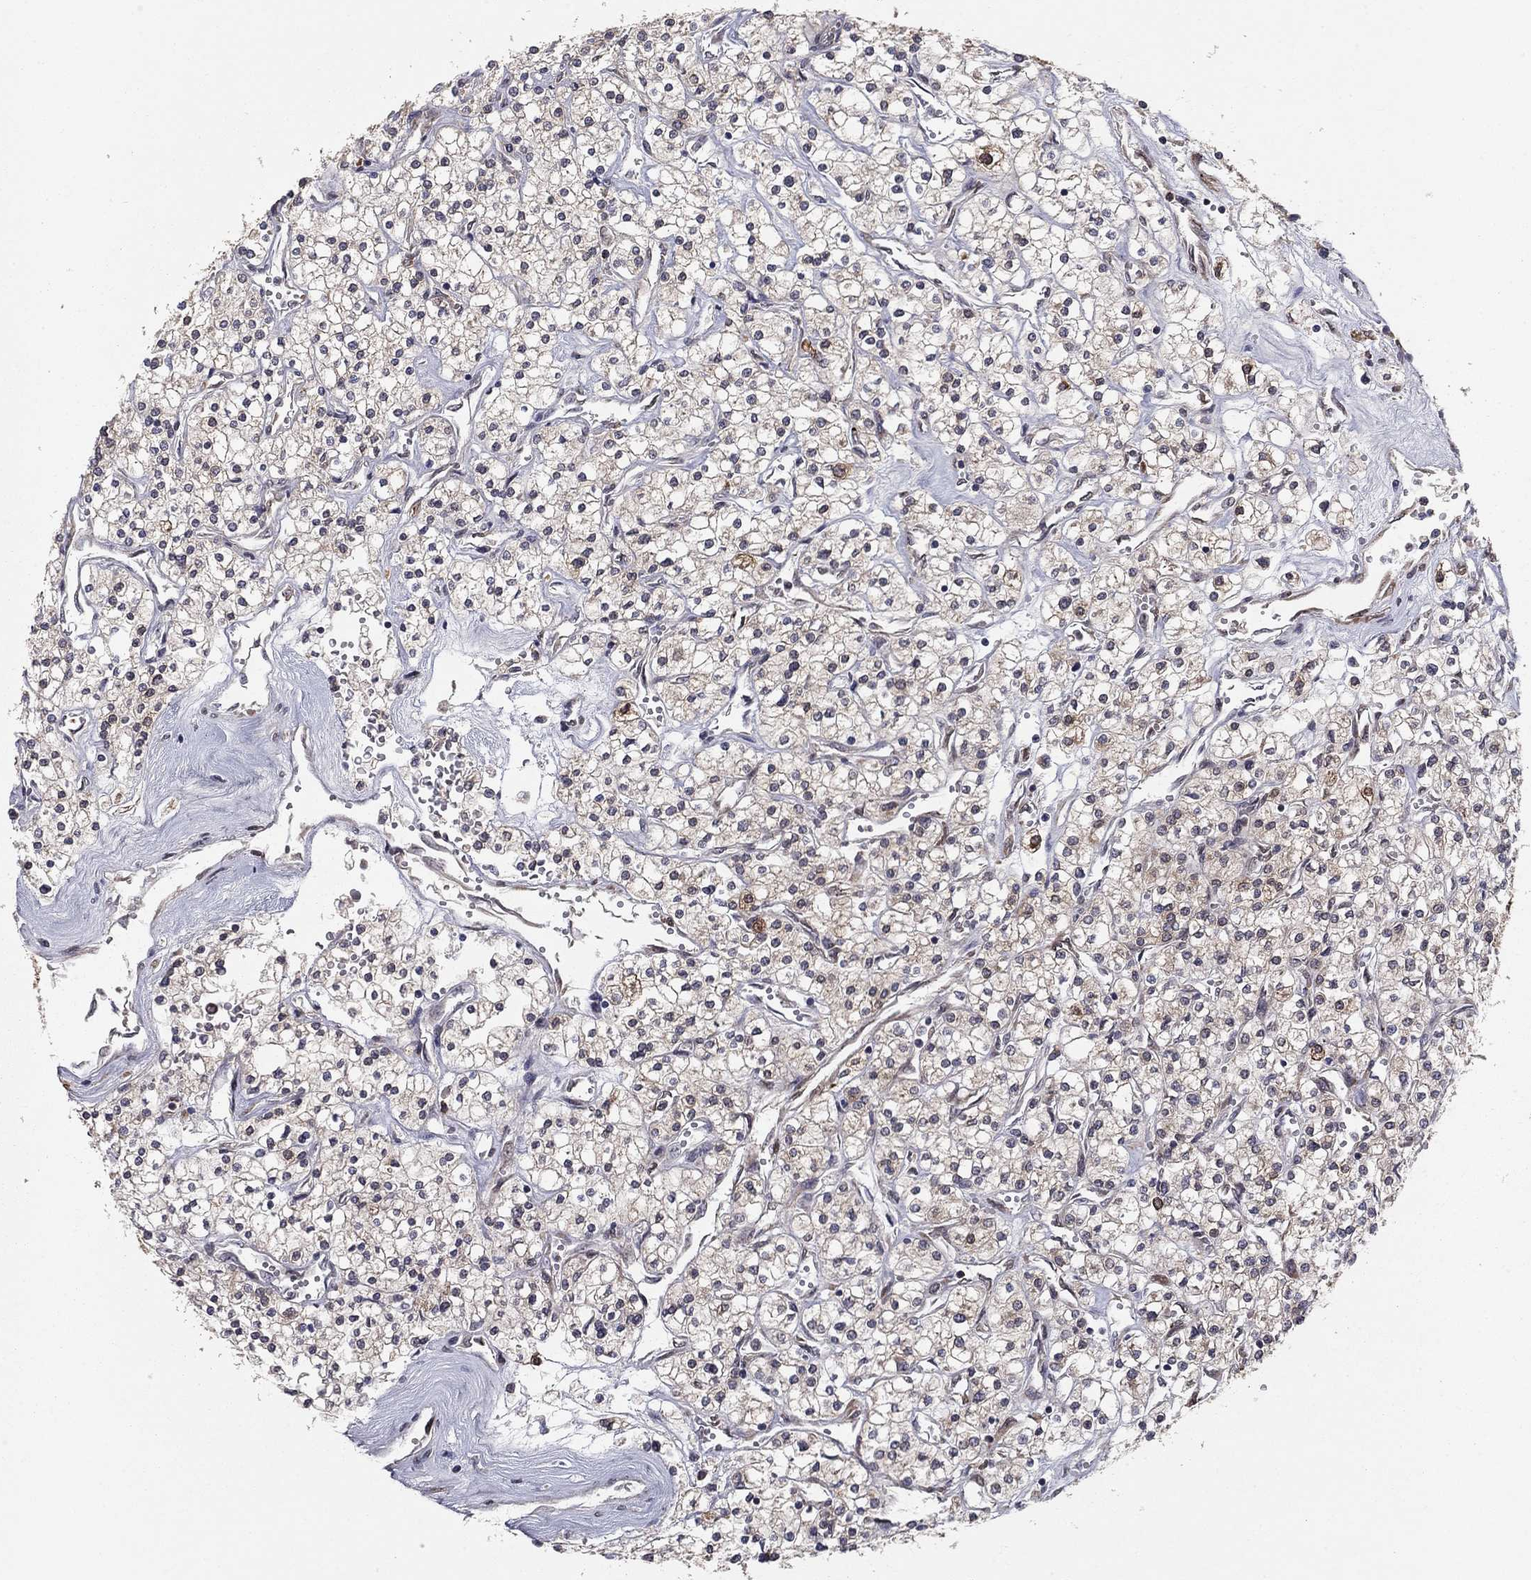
{"staining": {"intensity": "negative", "quantity": "none", "location": "none"}, "tissue": "renal cancer", "cell_type": "Tumor cells", "image_type": "cancer", "snomed": [{"axis": "morphology", "description": "Adenocarcinoma, NOS"}, {"axis": "topography", "description": "Kidney"}], "caption": "Immunohistochemical staining of human renal adenocarcinoma exhibits no significant positivity in tumor cells.", "gene": "YIF1A", "patient": {"sex": "male", "age": 80}}